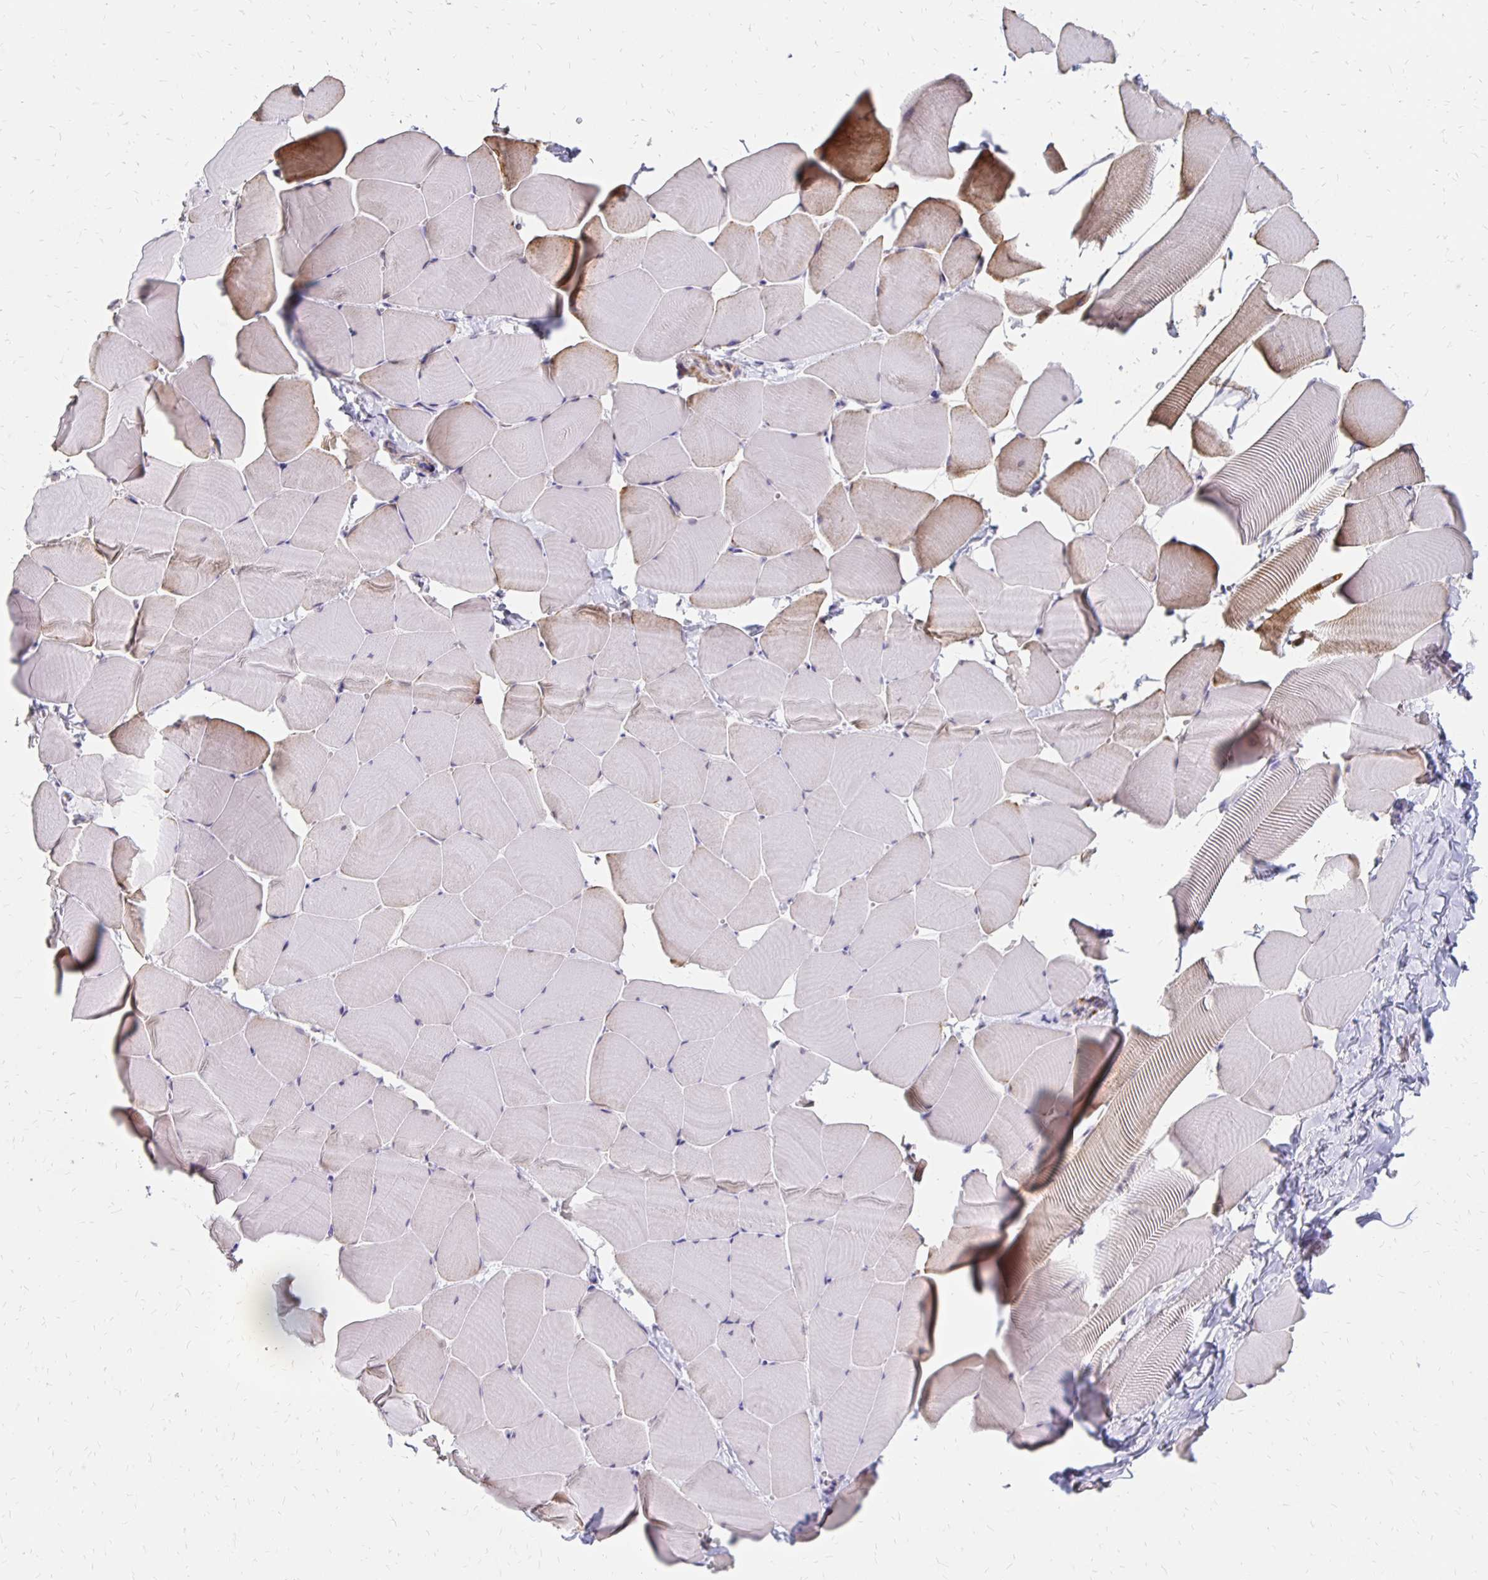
{"staining": {"intensity": "weak", "quantity": "<25%", "location": "cytoplasmic/membranous"}, "tissue": "skeletal muscle", "cell_type": "Myocytes", "image_type": "normal", "snomed": [{"axis": "morphology", "description": "Normal tissue, NOS"}, {"axis": "topography", "description": "Skeletal muscle"}], "caption": "Myocytes are negative for protein expression in unremarkable human skeletal muscle. (DAB (3,3'-diaminobenzidine) immunohistochemistry (IHC) visualized using brightfield microscopy, high magnification).", "gene": "ATOSB", "patient": {"sex": "male", "age": 25}}